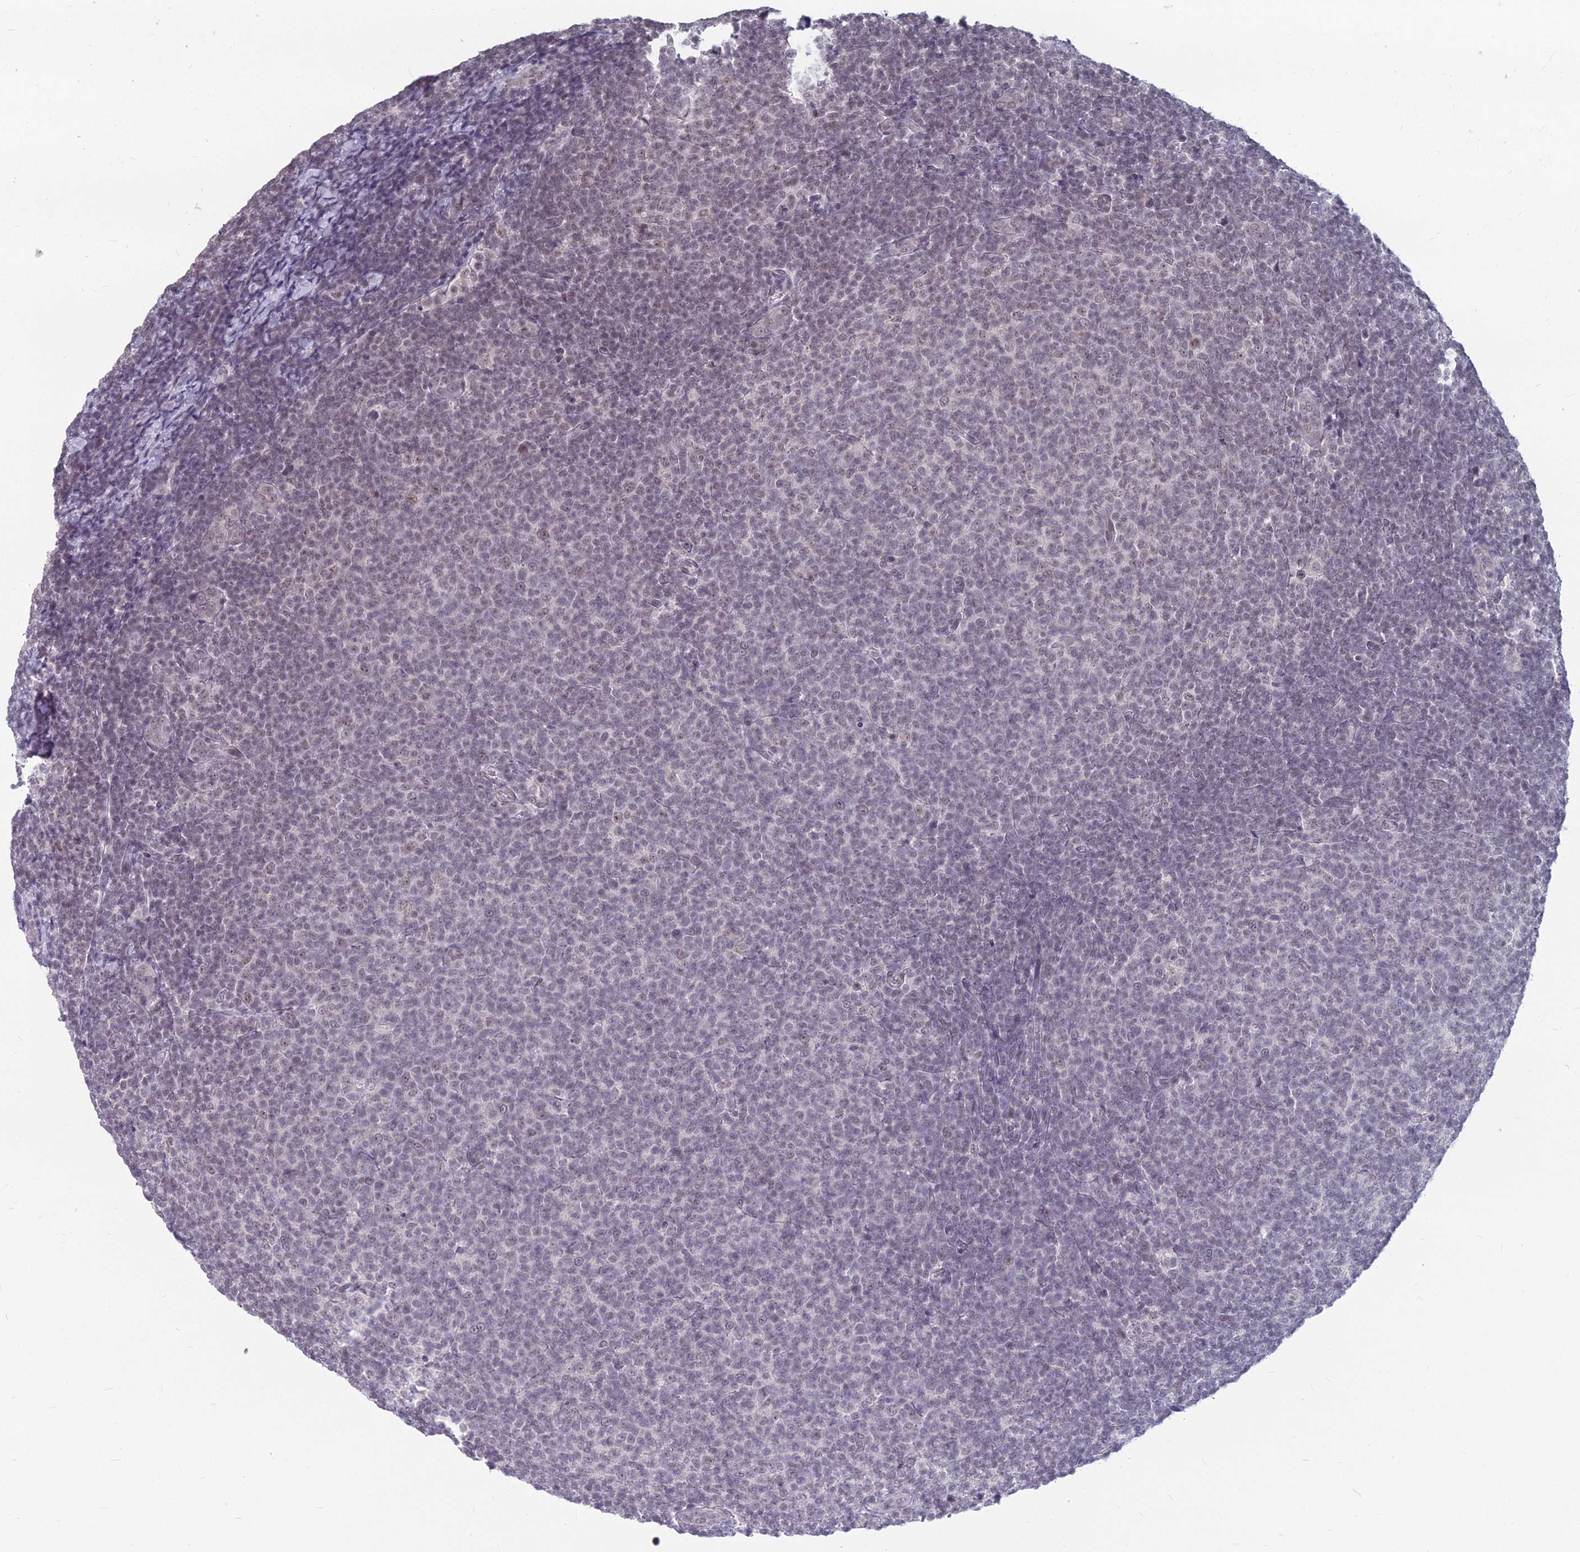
{"staining": {"intensity": "weak", "quantity": "<25%", "location": "nuclear"}, "tissue": "lymphoma", "cell_type": "Tumor cells", "image_type": "cancer", "snomed": [{"axis": "morphology", "description": "Malignant lymphoma, non-Hodgkin's type, Low grade"}, {"axis": "topography", "description": "Lymph node"}], "caption": "High power microscopy image of an IHC micrograph of low-grade malignant lymphoma, non-Hodgkin's type, revealing no significant staining in tumor cells.", "gene": "KAT7", "patient": {"sex": "male", "age": 66}}